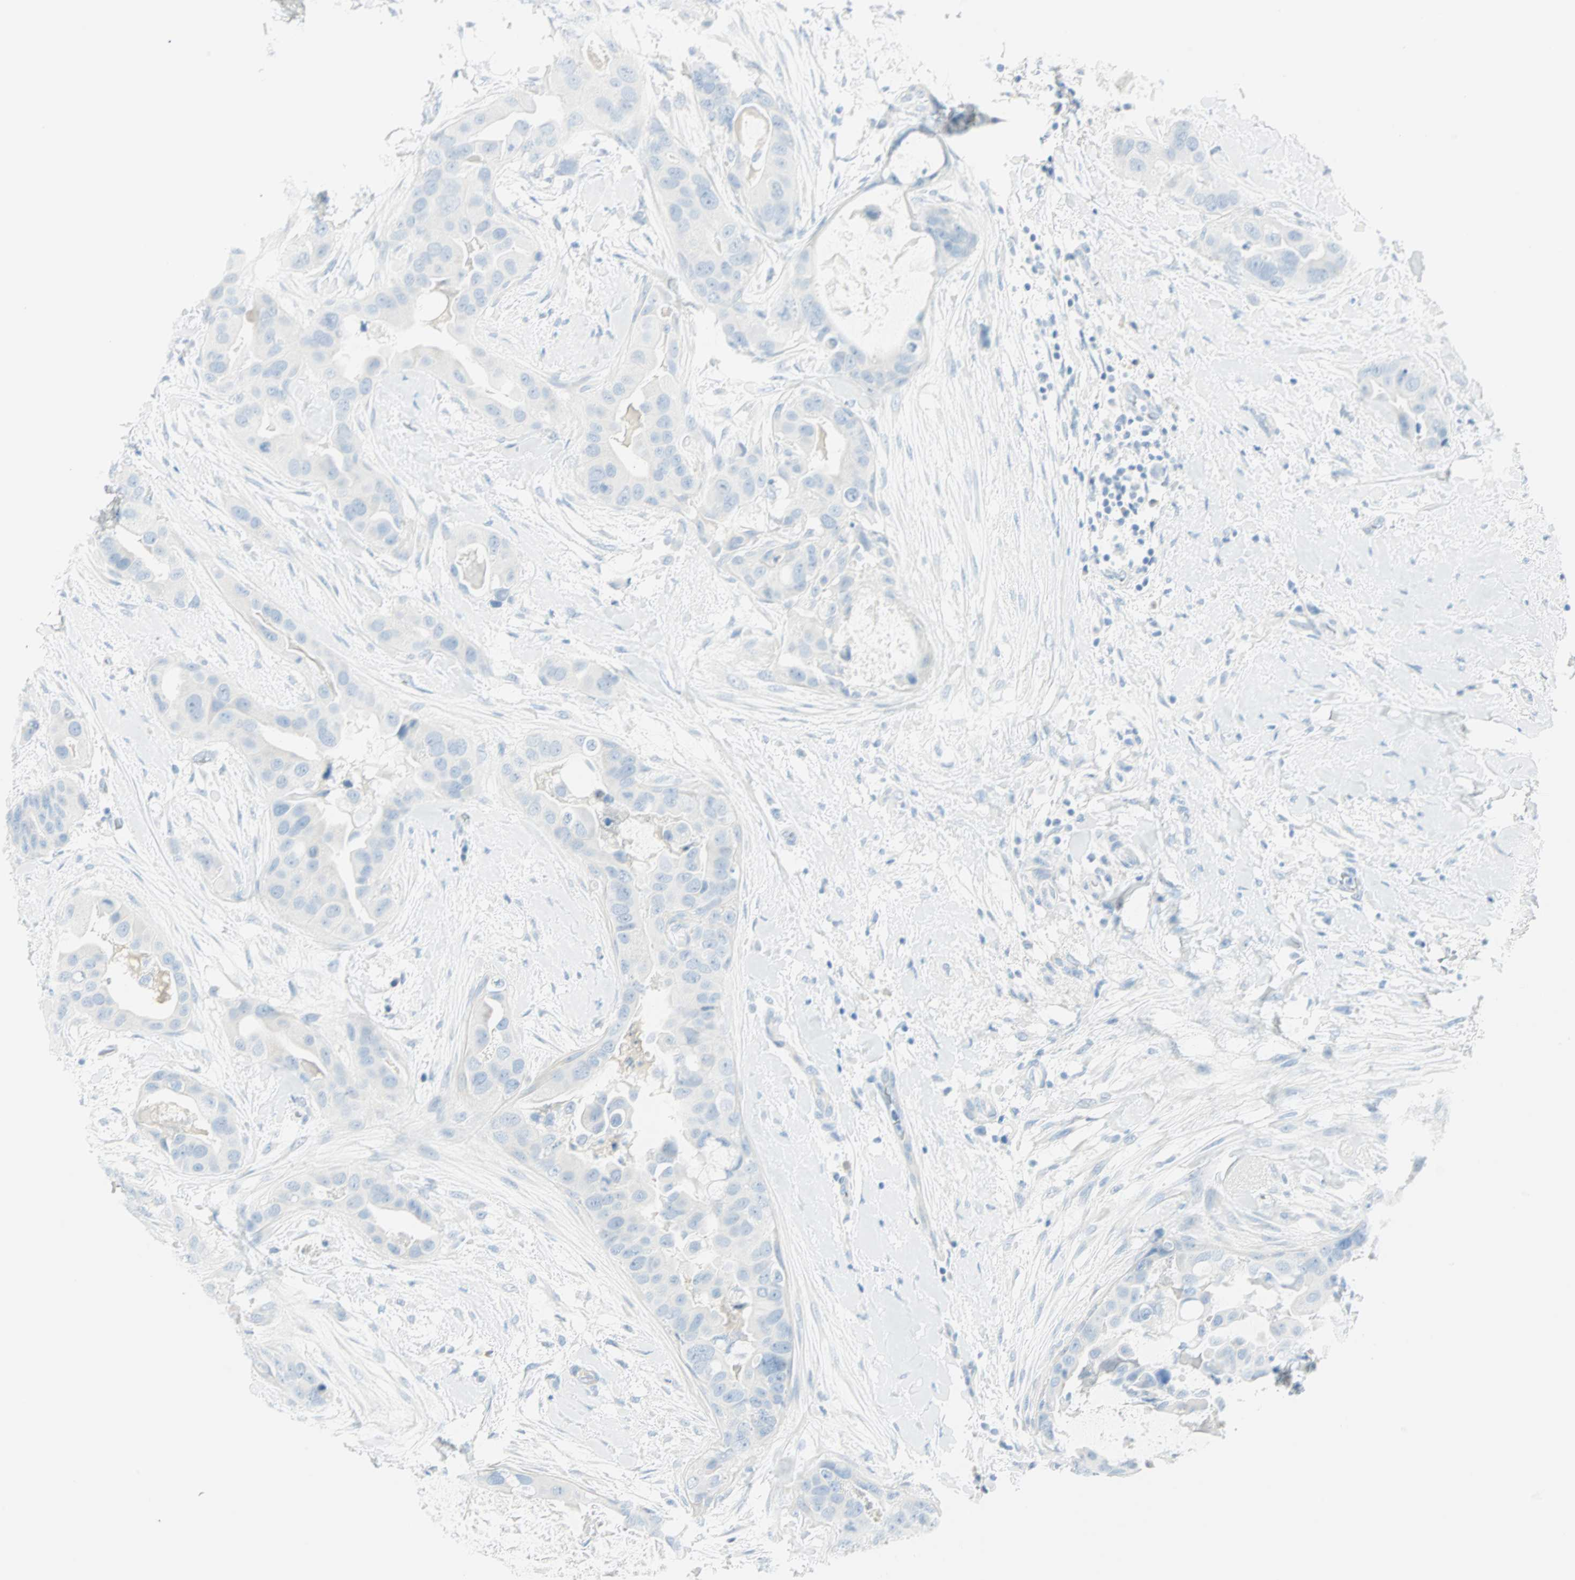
{"staining": {"intensity": "negative", "quantity": "none", "location": "none"}, "tissue": "breast cancer", "cell_type": "Tumor cells", "image_type": "cancer", "snomed": [{"axis": "morphology", "description": "Duct carcinoma"}, {"axis": "topography", "description": "Breast"}], "caption": "IHC histopathology image of breast cancer (invasive ductal carcinoma) stained for a protein (brown), which shows no staining in tumor cells.", "gene": "NES", "patient": {"sex": "female", "age": 40}}